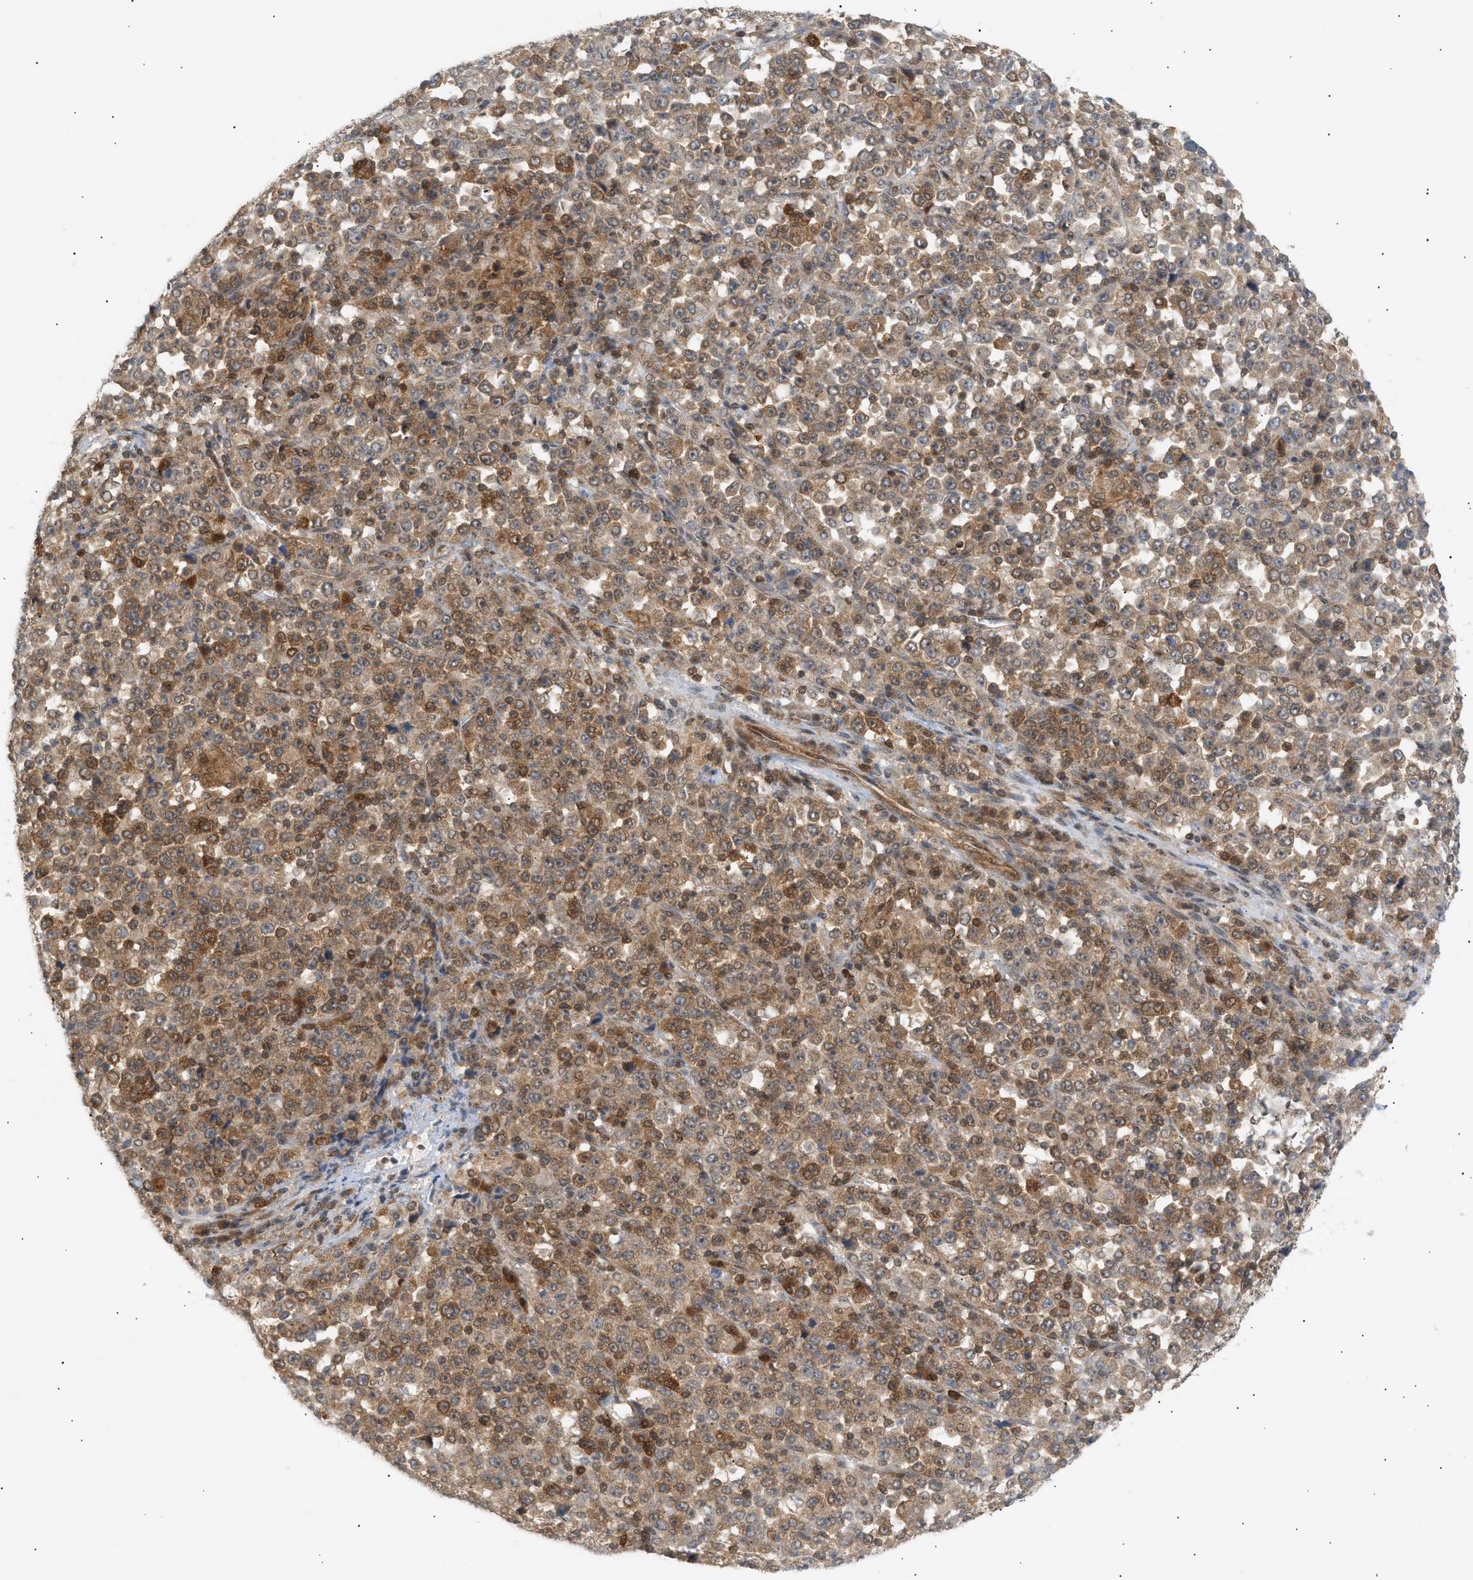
{"staining": {"intensity": "moderate", "quantity": ">75%", "location": "cytoplasmic/membranous"}, "tissue": "stomach cancer", "cell_type": "Tumor cells", "image_type": "cancer", "snomed": [{"axis": "morphology", "description": "Normal tissue, NOS"}, {"axis": "morphology", "description": "Adenocarcinoma, NOS"}, {"axis": "topography", "description": "Stomach, upper"}, {"axis": "topography", "description": "Stomach"}], "caption": "Moderate cytoplasmic/membranous positivity is appreciated in about >75% of tumor cells in stomach cancer.", "gene": "SHC1", "patient": {"sex": "male", "age": 59}}